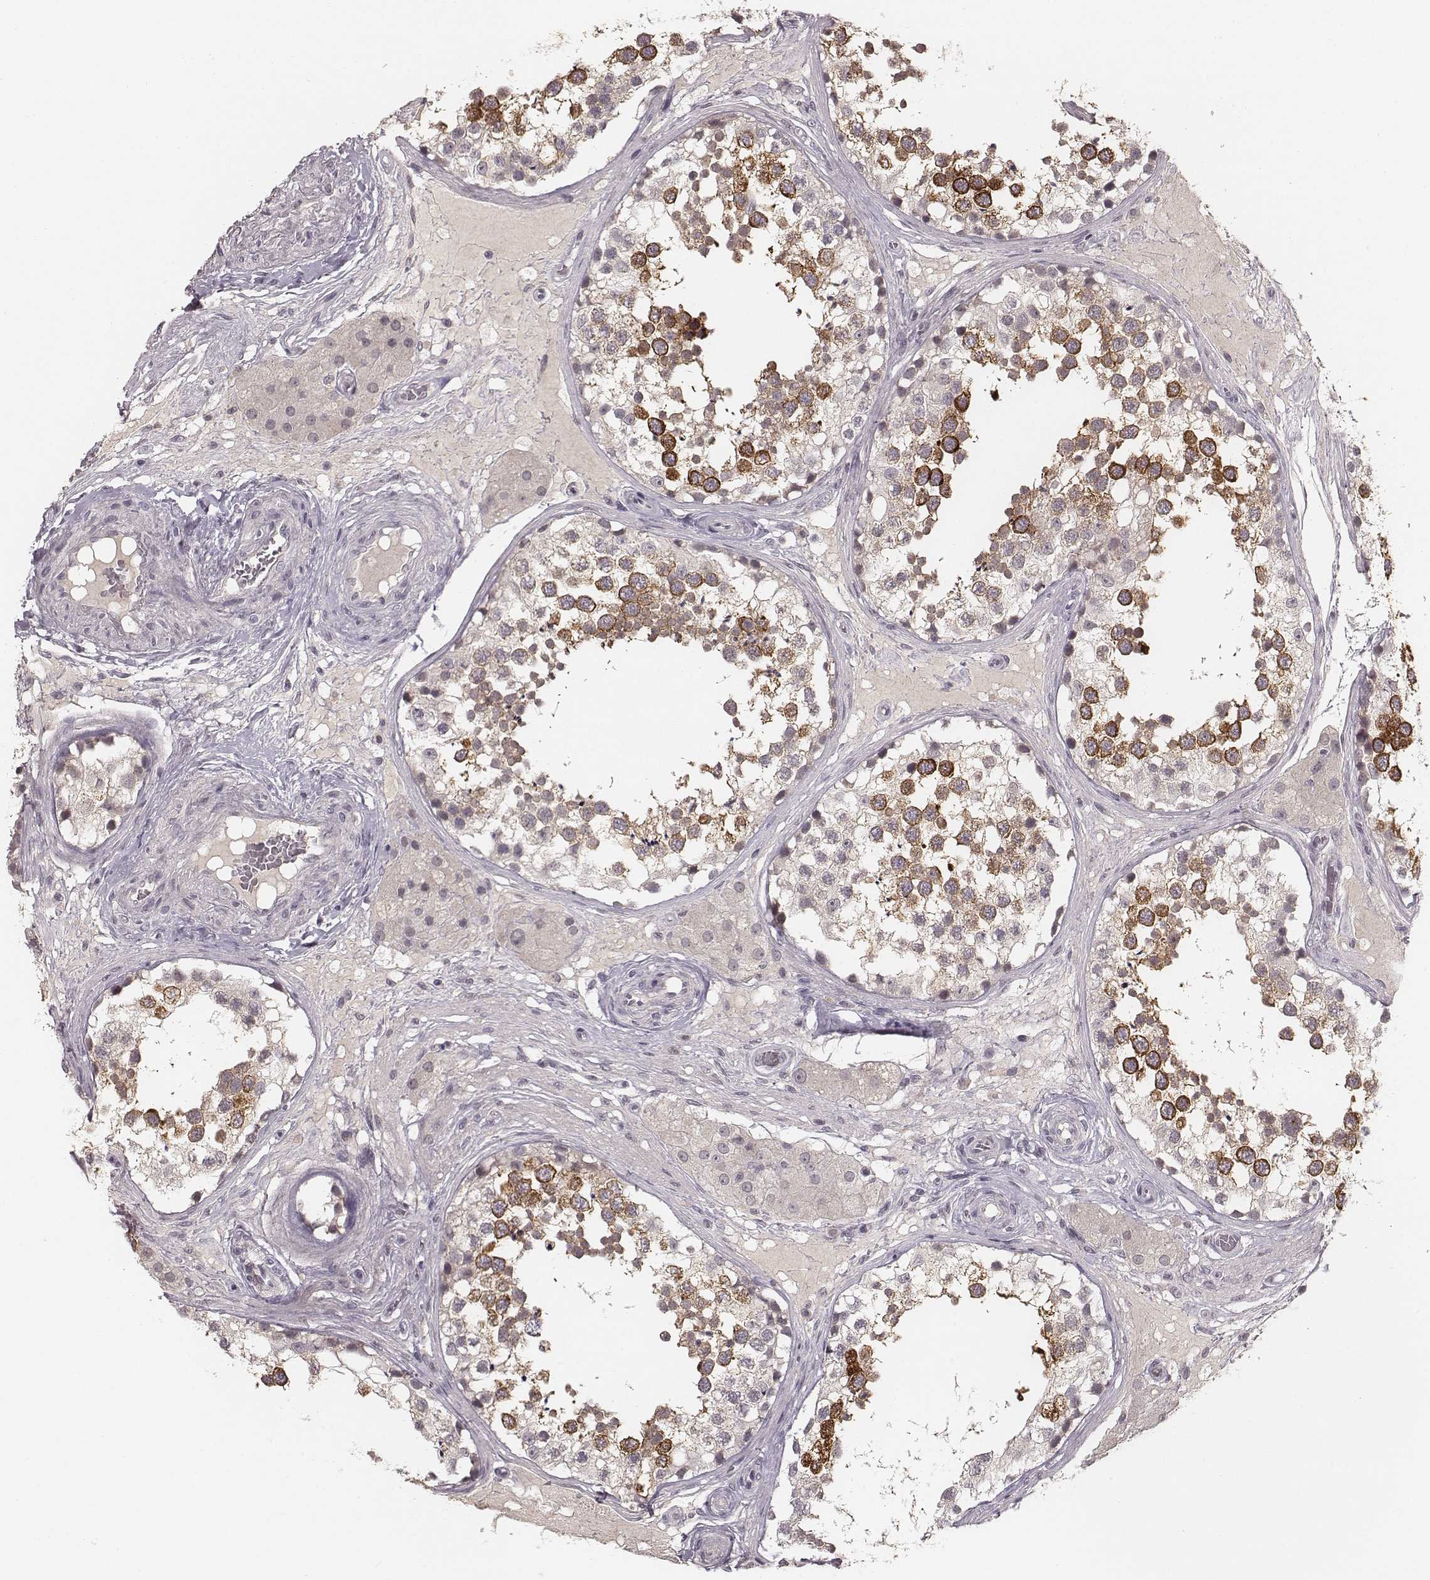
{"staining": {"intensity": "strong", "quantity": "25%-75%", "location": "cytoplasmic/membranous"}, "tissue": "testis", "cell_type": "Cells in seminiferous ducts", "image_type": "normal", "snomed": [{"axis": "morphology", "description": "Normal tissue, NOS"}, {"axis": "morphology", "description": "Seminoma, NOS"}, {"axis": "topography", "description": "Testis"}], "caption": "IHC image of normal testis: testis stained using IHC reveals high levels of strong protein expression localized specifically in the cytoplasmic/membranous of cells in seminiferous ducts, appearing as a cytoplasmic/membranous brown color.", "gene": "LY6K", "patient": {"sex": "male", "age": 65}}